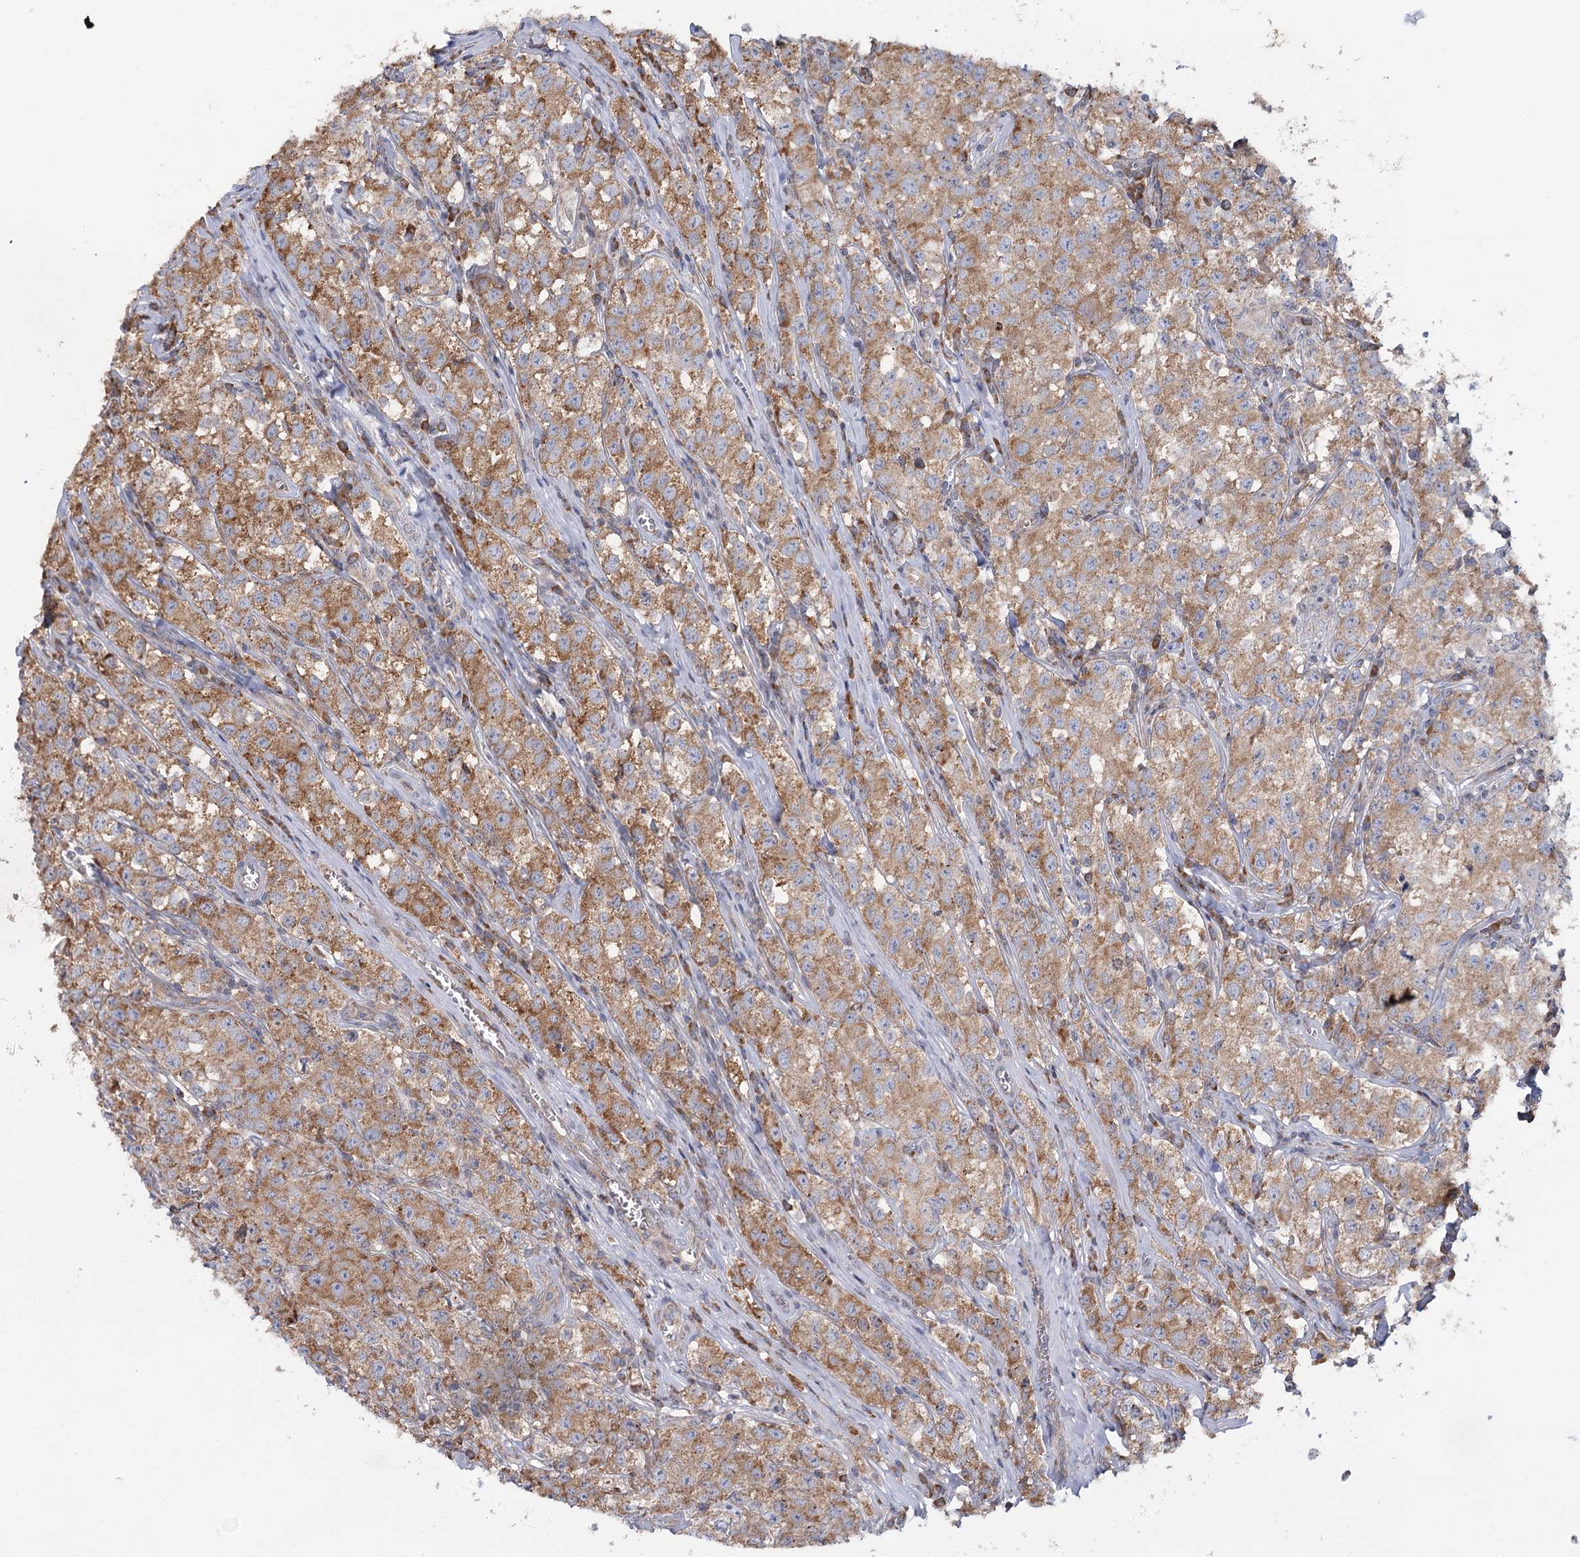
{"staining": {"intensity": "moderate", "quantity": ">75%", "location": "cytoplasmic/membranous"}, "tissue": "testis cancer", "cell_type": "Tumor cells", "image_type": "cancer", "snomed": [{"axis": "morphology", "description": "Seminoma, NOS"}, {"axis": "morphology", "description": "Carcinoma, Embryonal, NOS"}, {"axis": "topography", "description": "Testis"}], "caption": "Testis cancer (seminoma) stained with IHC displays moderate cytoplasmic/membranous staining in about >75% of tumor cells.", "gene": "ACOX2", "patient": {"sex": "male", "age": 43}}